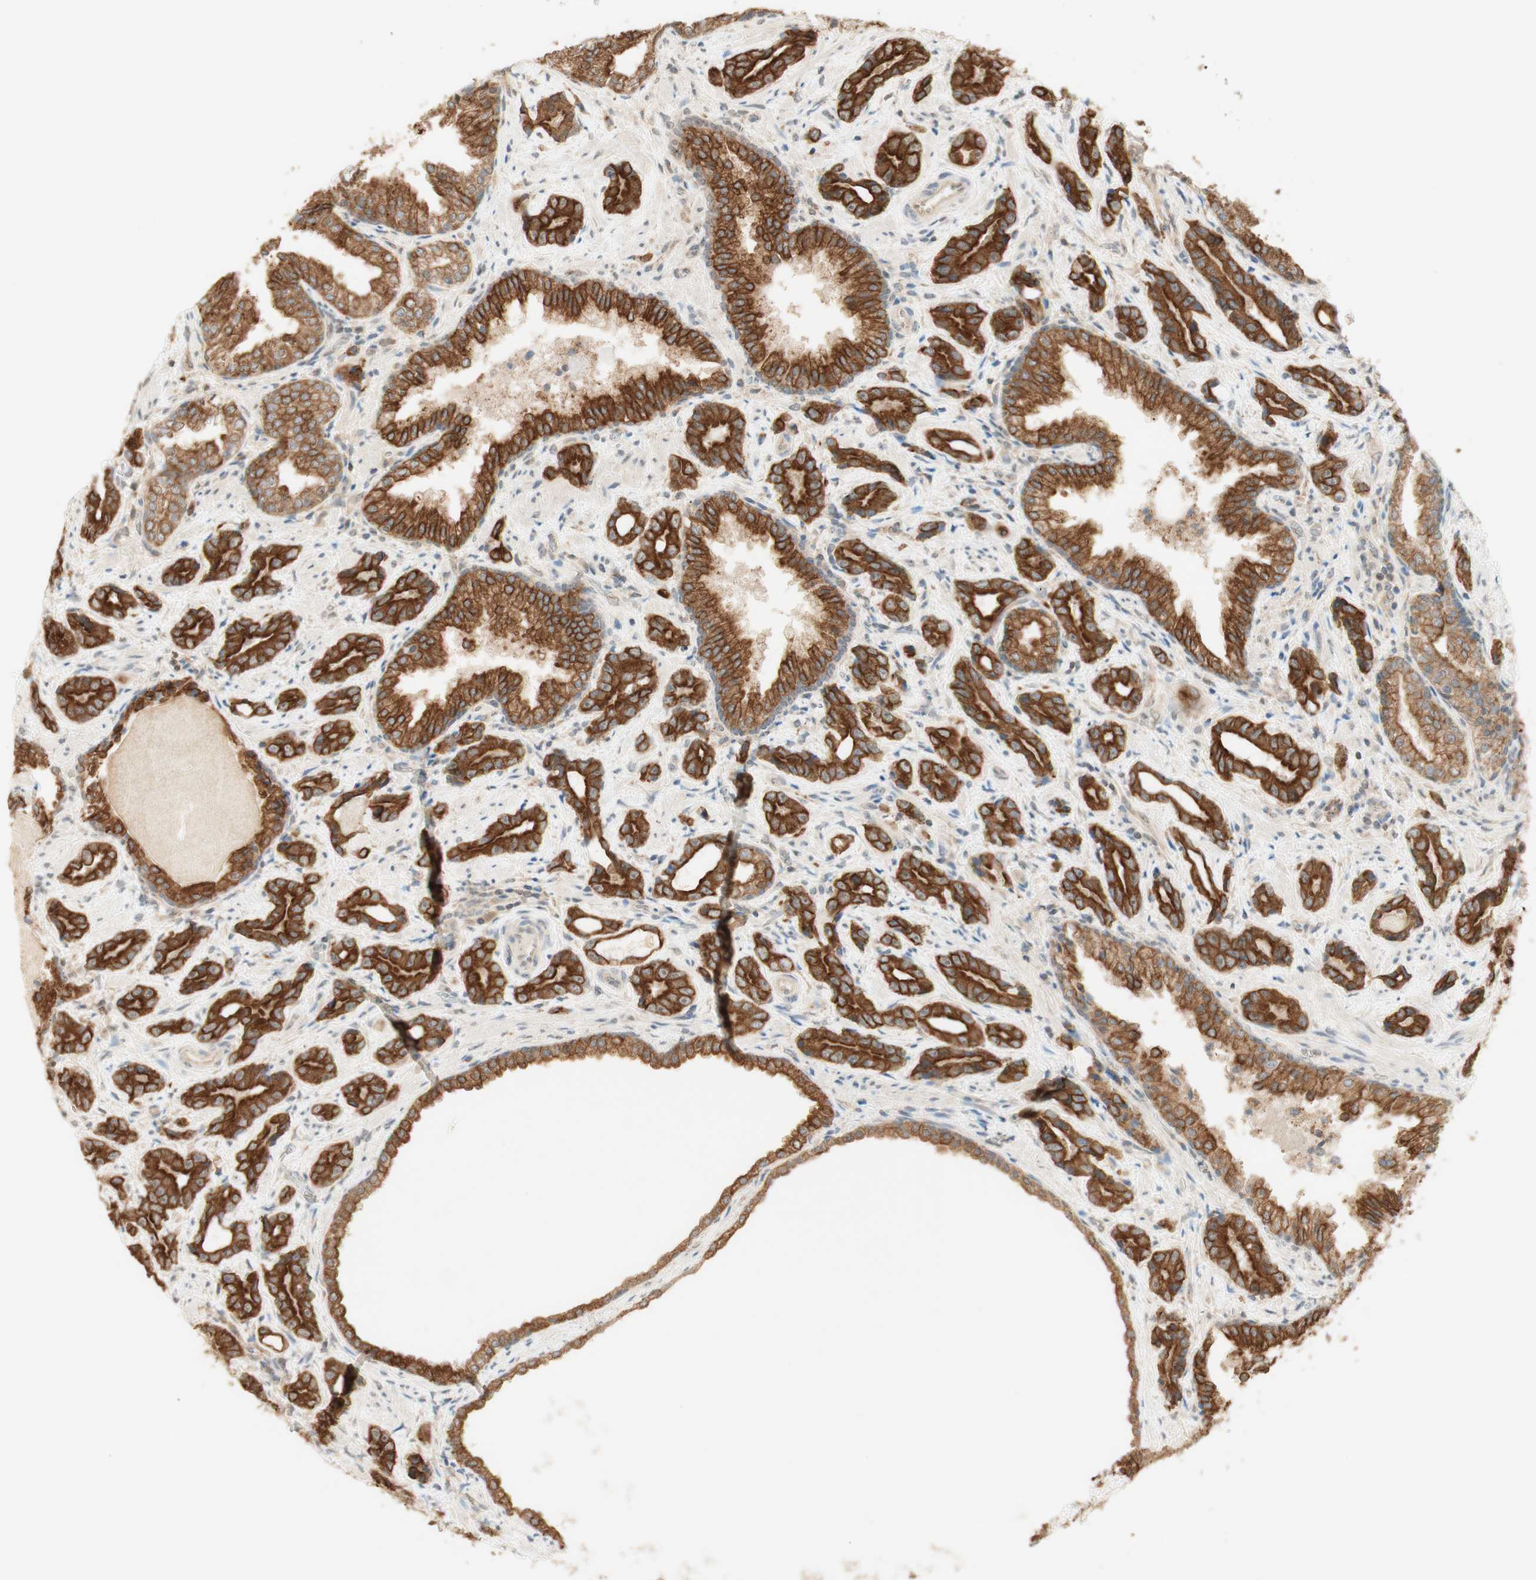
{"staining": {"intensity": "strong", "quantity": ">75%", "location": "cytoplasmic/membranous"}, "tissue": "prostate cancer", "cell_type": "Tumor cells", "image_type": "cancer", "snomed": [{"axis": "morphology", "description": "Adenocarcinoma, Low grade"}, {"axis": "topography", "description": "Prostate"}], "caption": "Prostate cancer stained for a protein exhibits strong cytoplasmic/membranous positivity in tumor cells.", "gene": "SPINT2", "patient": {"sex": "male", "age": 60}}